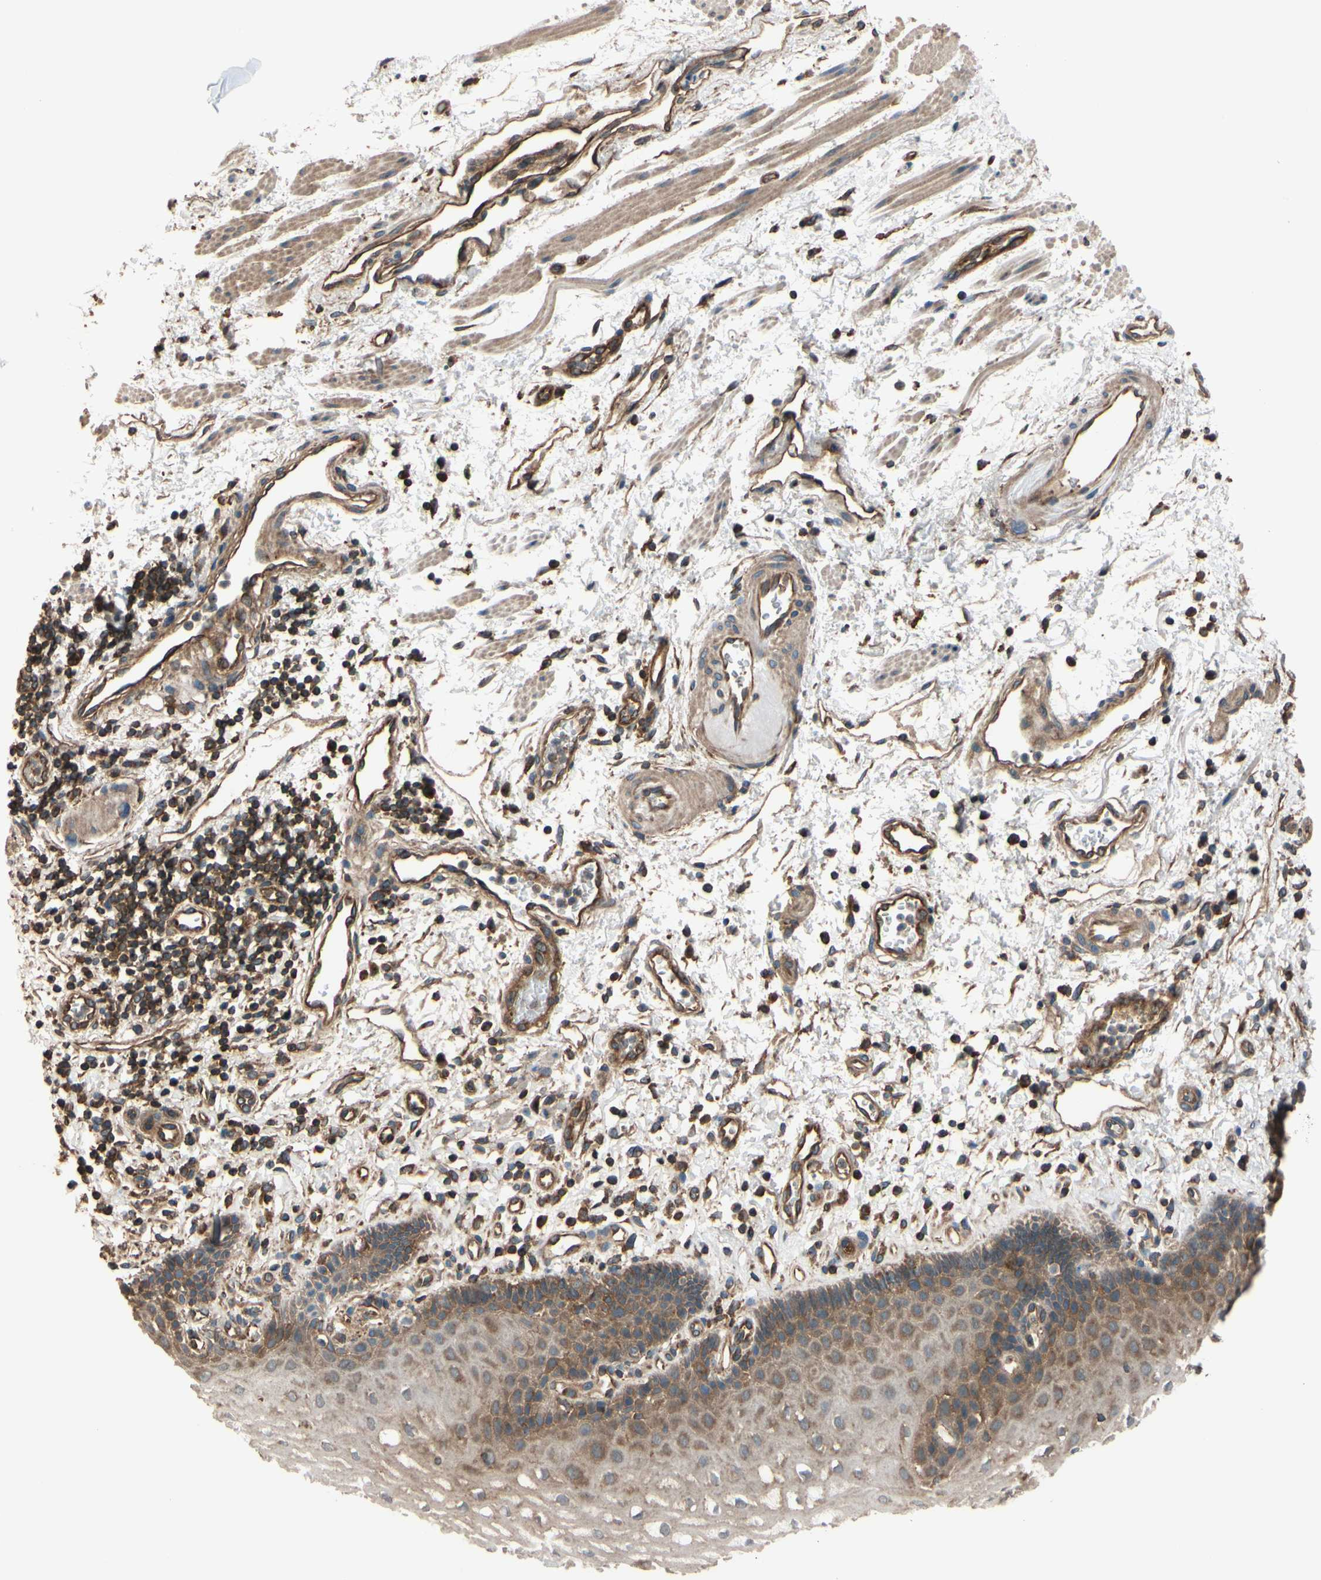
{"staining": {"intensity": "moderate", "quantity": "25%-75%", "location": "cytoplasmic/membranous"}, "tissue": "esophagus", "cell_type": "Squamous epithelial cells", "image_type": "normal", "snomed": [{"axis": "morphology", "description": "Normal tissue, NOS"}, {"axis": "topography", "description": "Esophagus"}], "caption": "This is an image of IHC staining of unremarkable esophagus, which shows moderate expression in the cytoplasmic/membranous of squamous epithelial cells.", "gene": "EPS15", "patient": {"sex": "male", "age": 54}}